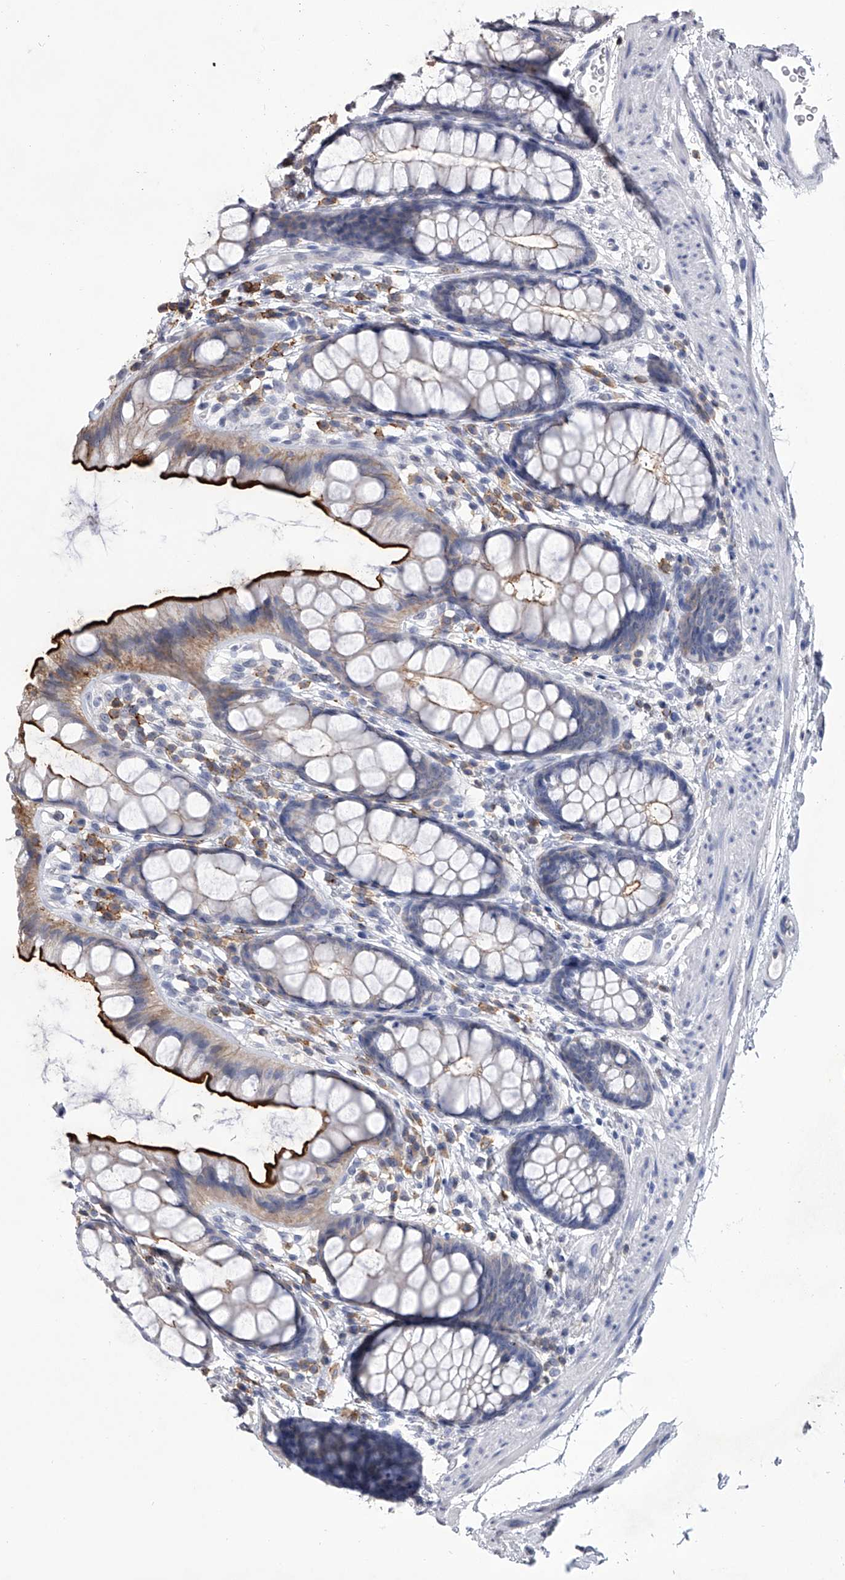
{"staining": {"intensity": "strong", "quantity": "<25%", "location": "cytoplasmic/membranous"}, "tissue": "rectum", "cell_type": "Glandular cells", "image_type": "normal", "snomed": [{"axis": "morphology", "description": "Normal tissue, NOS"}, {"axis": "topography", "description": "Rectum"}], "caption": "Protein analysis of unremarkable rectum reveals strong cytoplasmic/membranous expression in about <25% of glandular cells. The protein is stained brown, and the nuclei are stained in blue (DAB (3,3'-diaminobenzidine) IHC with brightfield microscopy, high magnification).", "gene": "TASP1", "patient": {"sex": "female", "age": 65}}